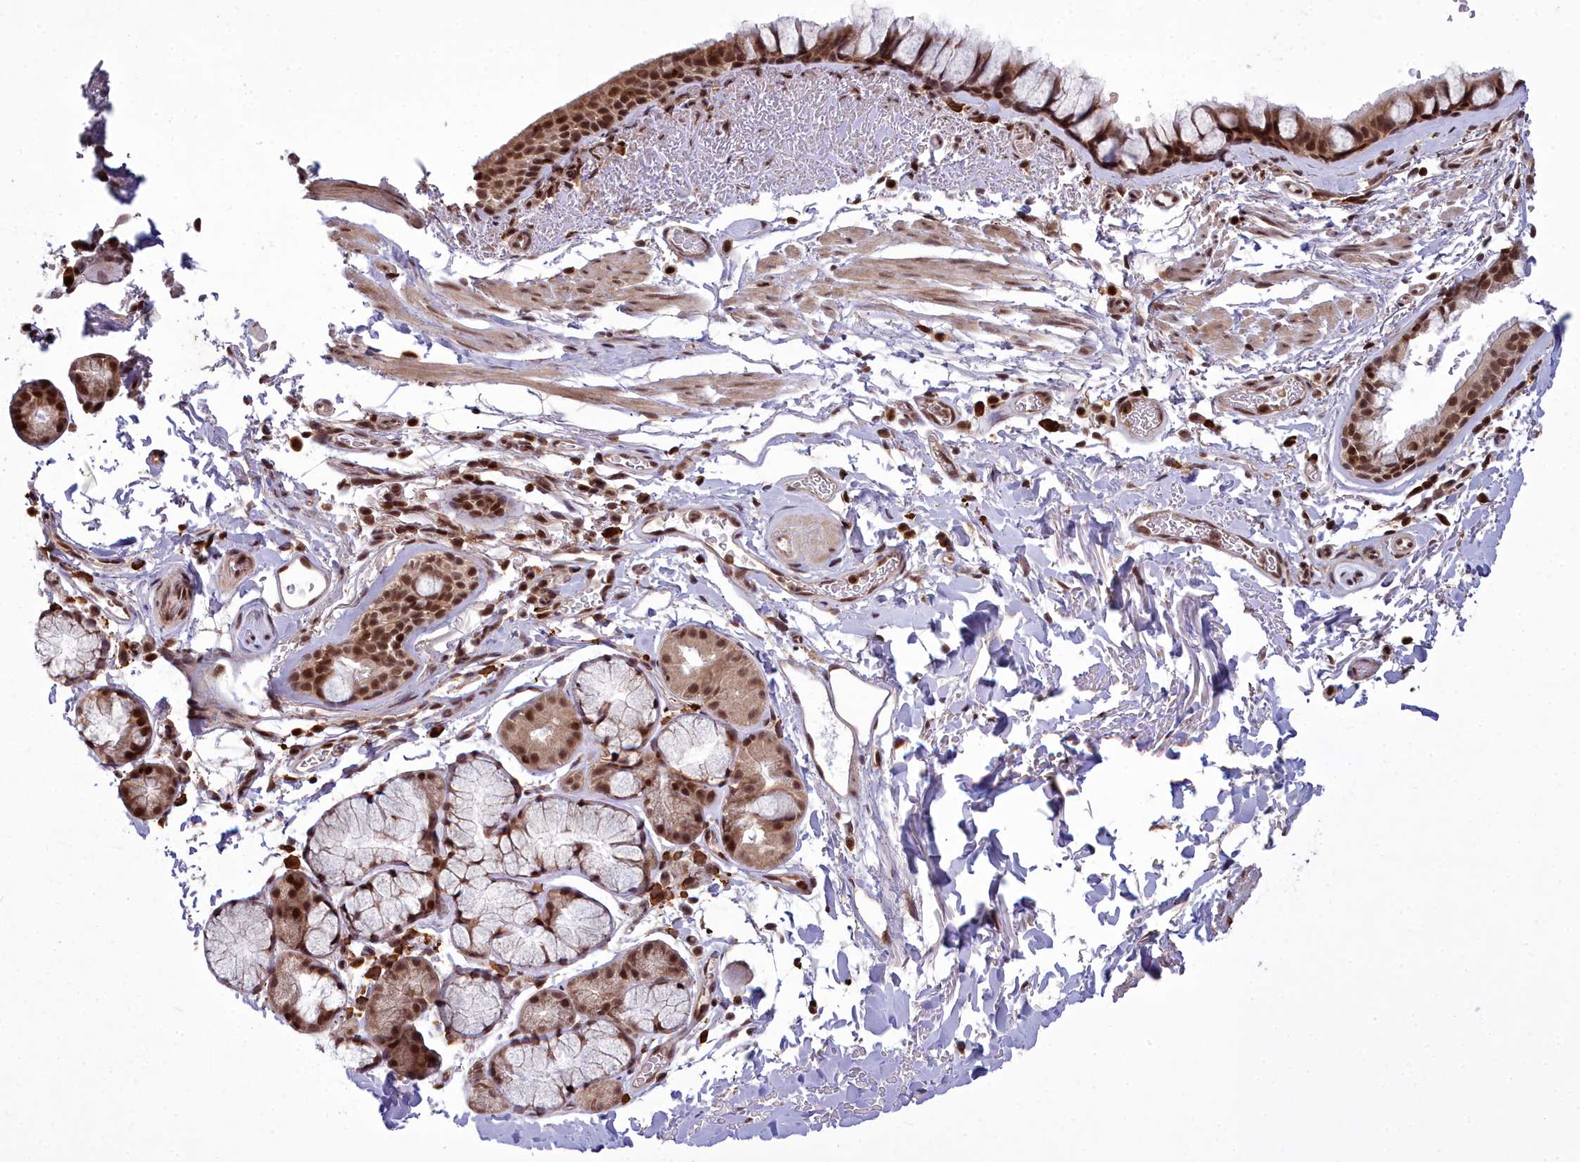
{"staining": {"intensity": "strong", "quantity": ">75%", "location": "nuclear"}, "tissue": "bronchus", "cell_type": "Respiratory epithelial cells", "image_type": "normal", "snomed": [{"axis": "morphology", "description": "Normal tissue, NOS"}, {"axis": "topography", "description": "Bronchus"}], "caption": "A photomicrograph showing strong nuclear expression in about >75% of respiratory epithelial cells in unremarkable bronchus, as visualized by brown immunohistochemical staining.", "gene": "GMEB1", "patient": {"sex": "male", "age": 65}}